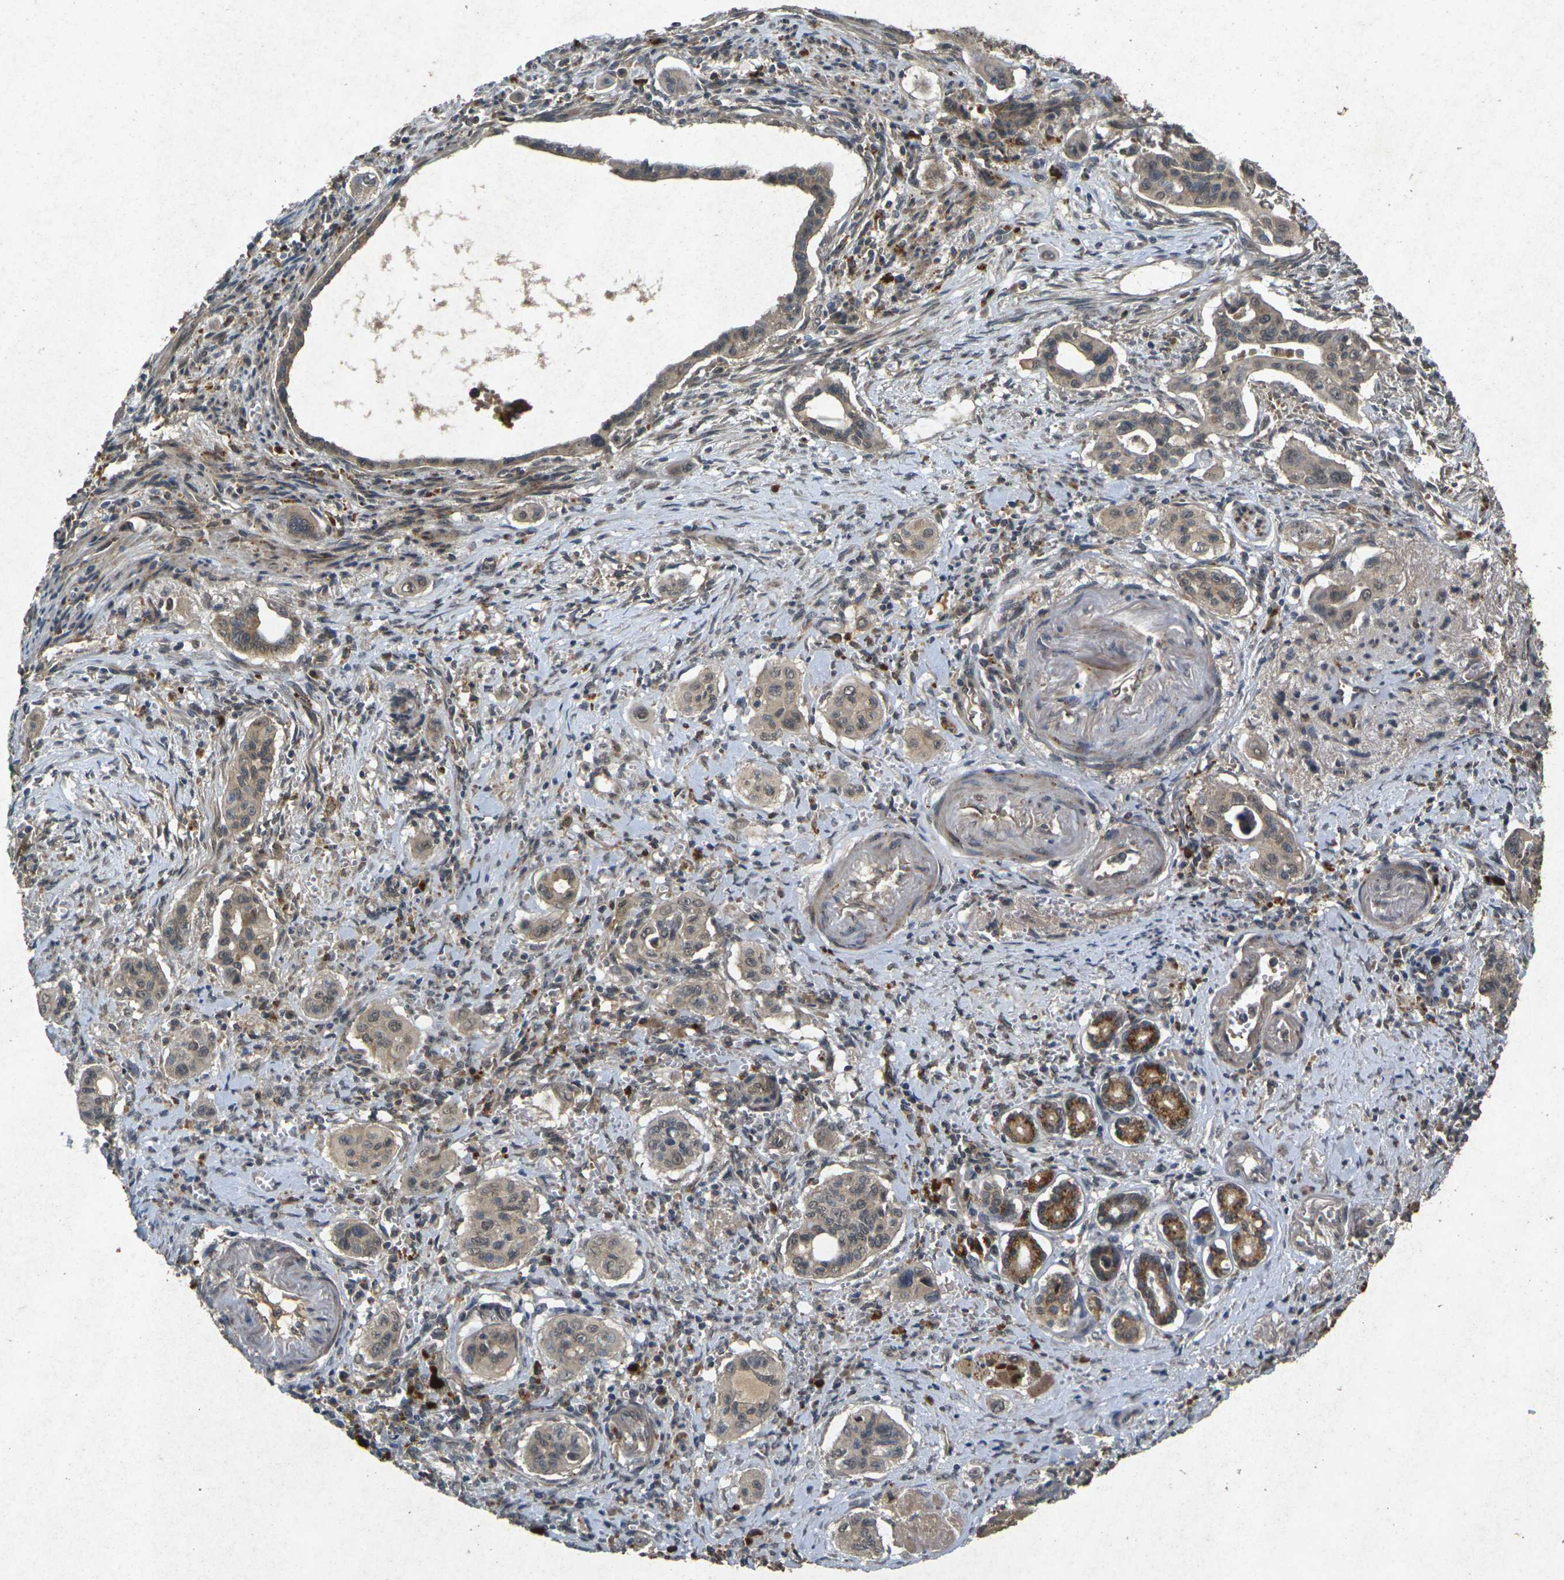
{"staining": {"intensity": "moderate", "quantity": ">75%", "location": "cytoplasmic/membranous"}, "tissue": "pancreatic cancer", "cell_type": "Tumor cells", "image_type": "cancer", "snomed": [{"axis": "morphology", "description": "Adenocarcinoma, NOS"}, {"axis": "topography", "description": "Pancreas"}], "caption": "Protein positivity by immunohistochemistry displays moderate cytoplasmic/membranous expression in approximately >75% of tumor cells in pancreatic cancer (adenocarcinoma).", "gene": "RGMA", "patient": {"sex": "male", "age": 77}}